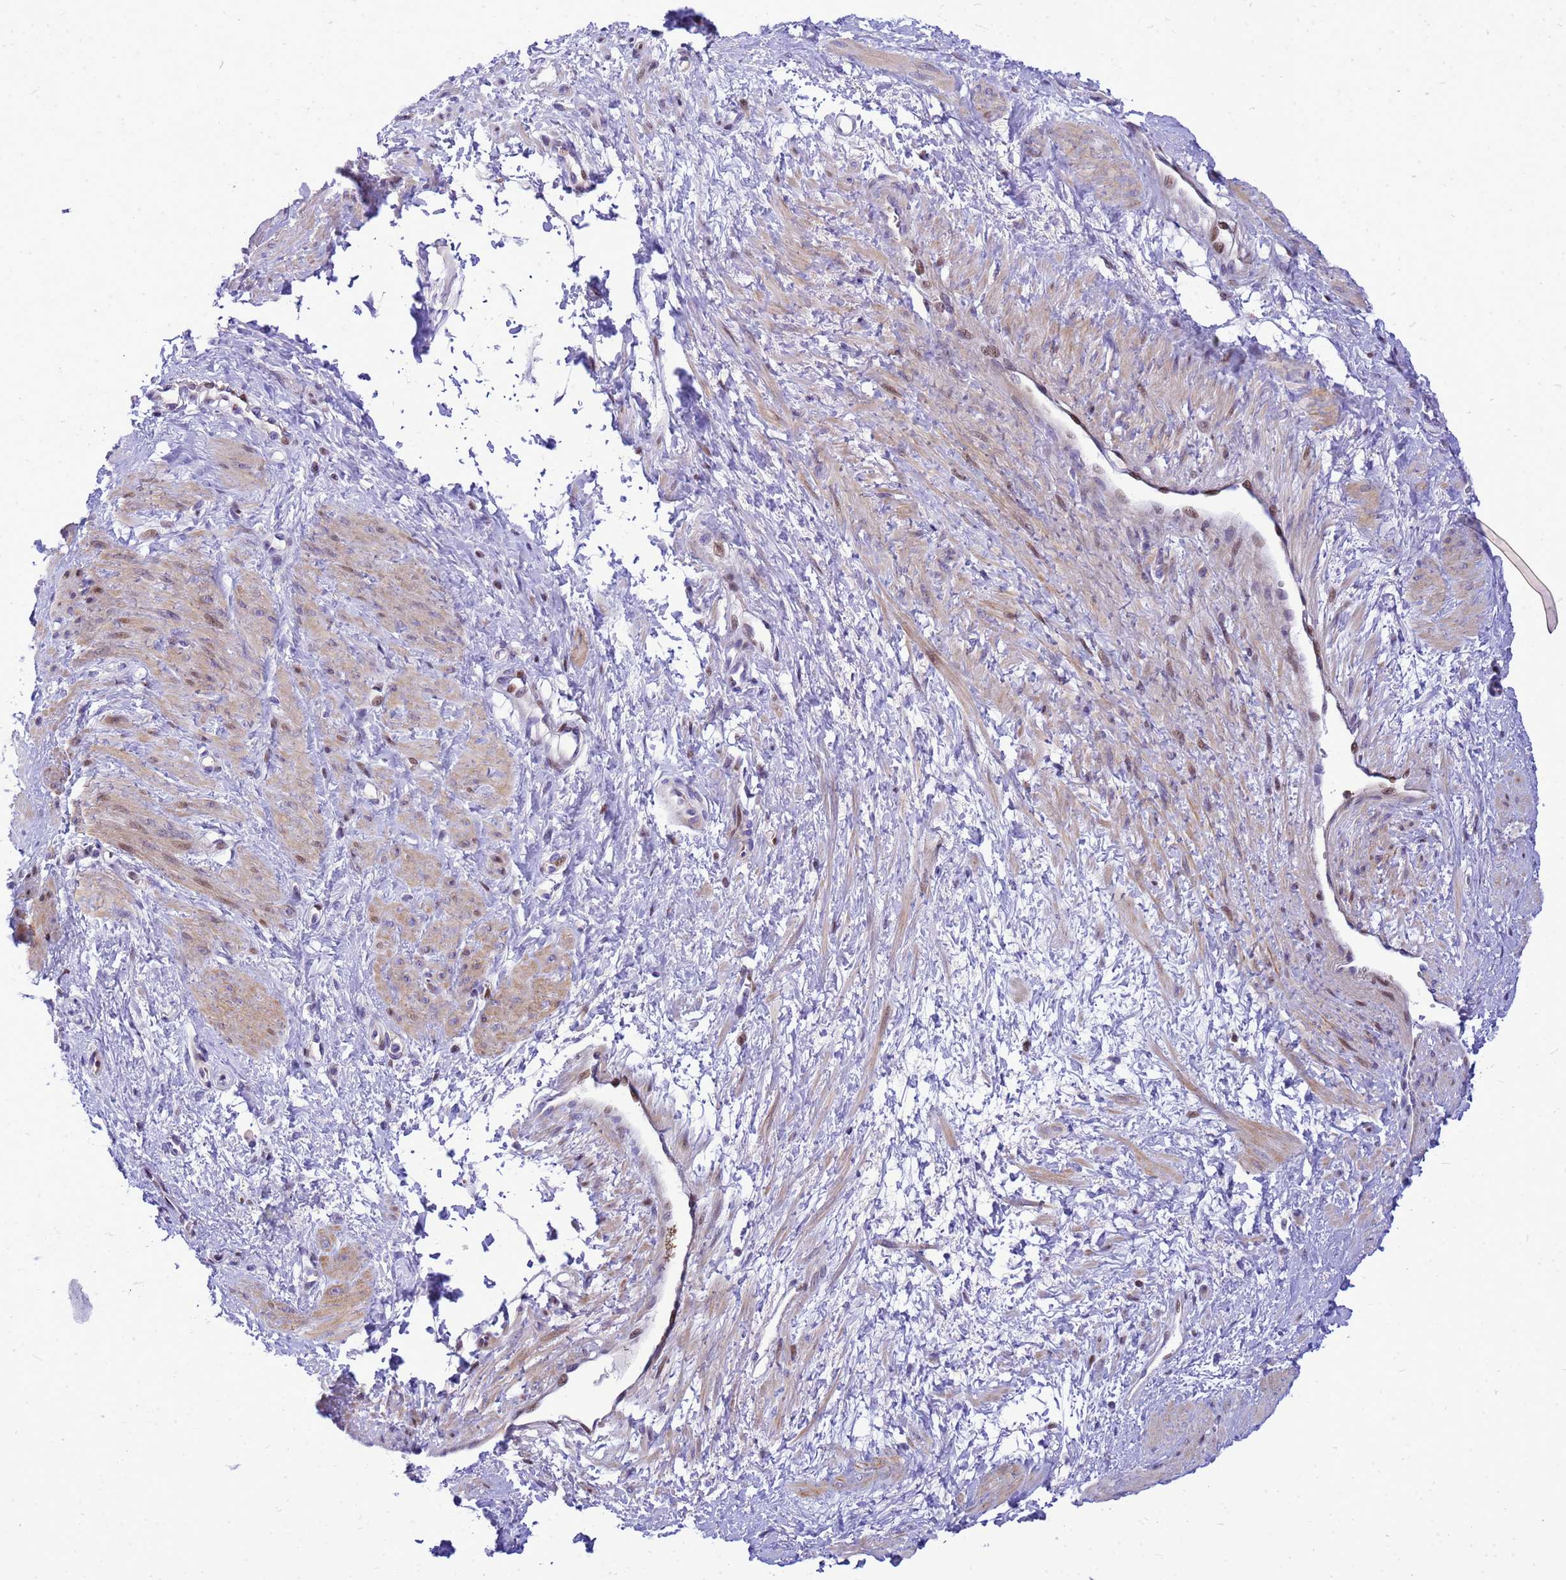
{"staining": {"intensity": "weak", "quantity": "25%-75%", "location": "cytoplasmic/membranous,nuclear"}, "tissue": "smooth muscle", "cell_type": "Smooth muscle cells", "image_type": "normal", "snomed": [{"axis": "morphology", "description": "Normal tissue, NOS"}, {"axis": "topography", "description": "Smooth muscle"}, {"axis": "topography", "description": "Uterus"}], "caption": "This micrograph reveals immunohistochemistry (IHC) staining of benign human smooth muscle, with low weak cytoplasmic/membranous,nuclear staining in approximately 25%-75% of smooth muscle cells.", "gene": "ADAMTS7", "patient": {"sex": "female", "age": 39}}